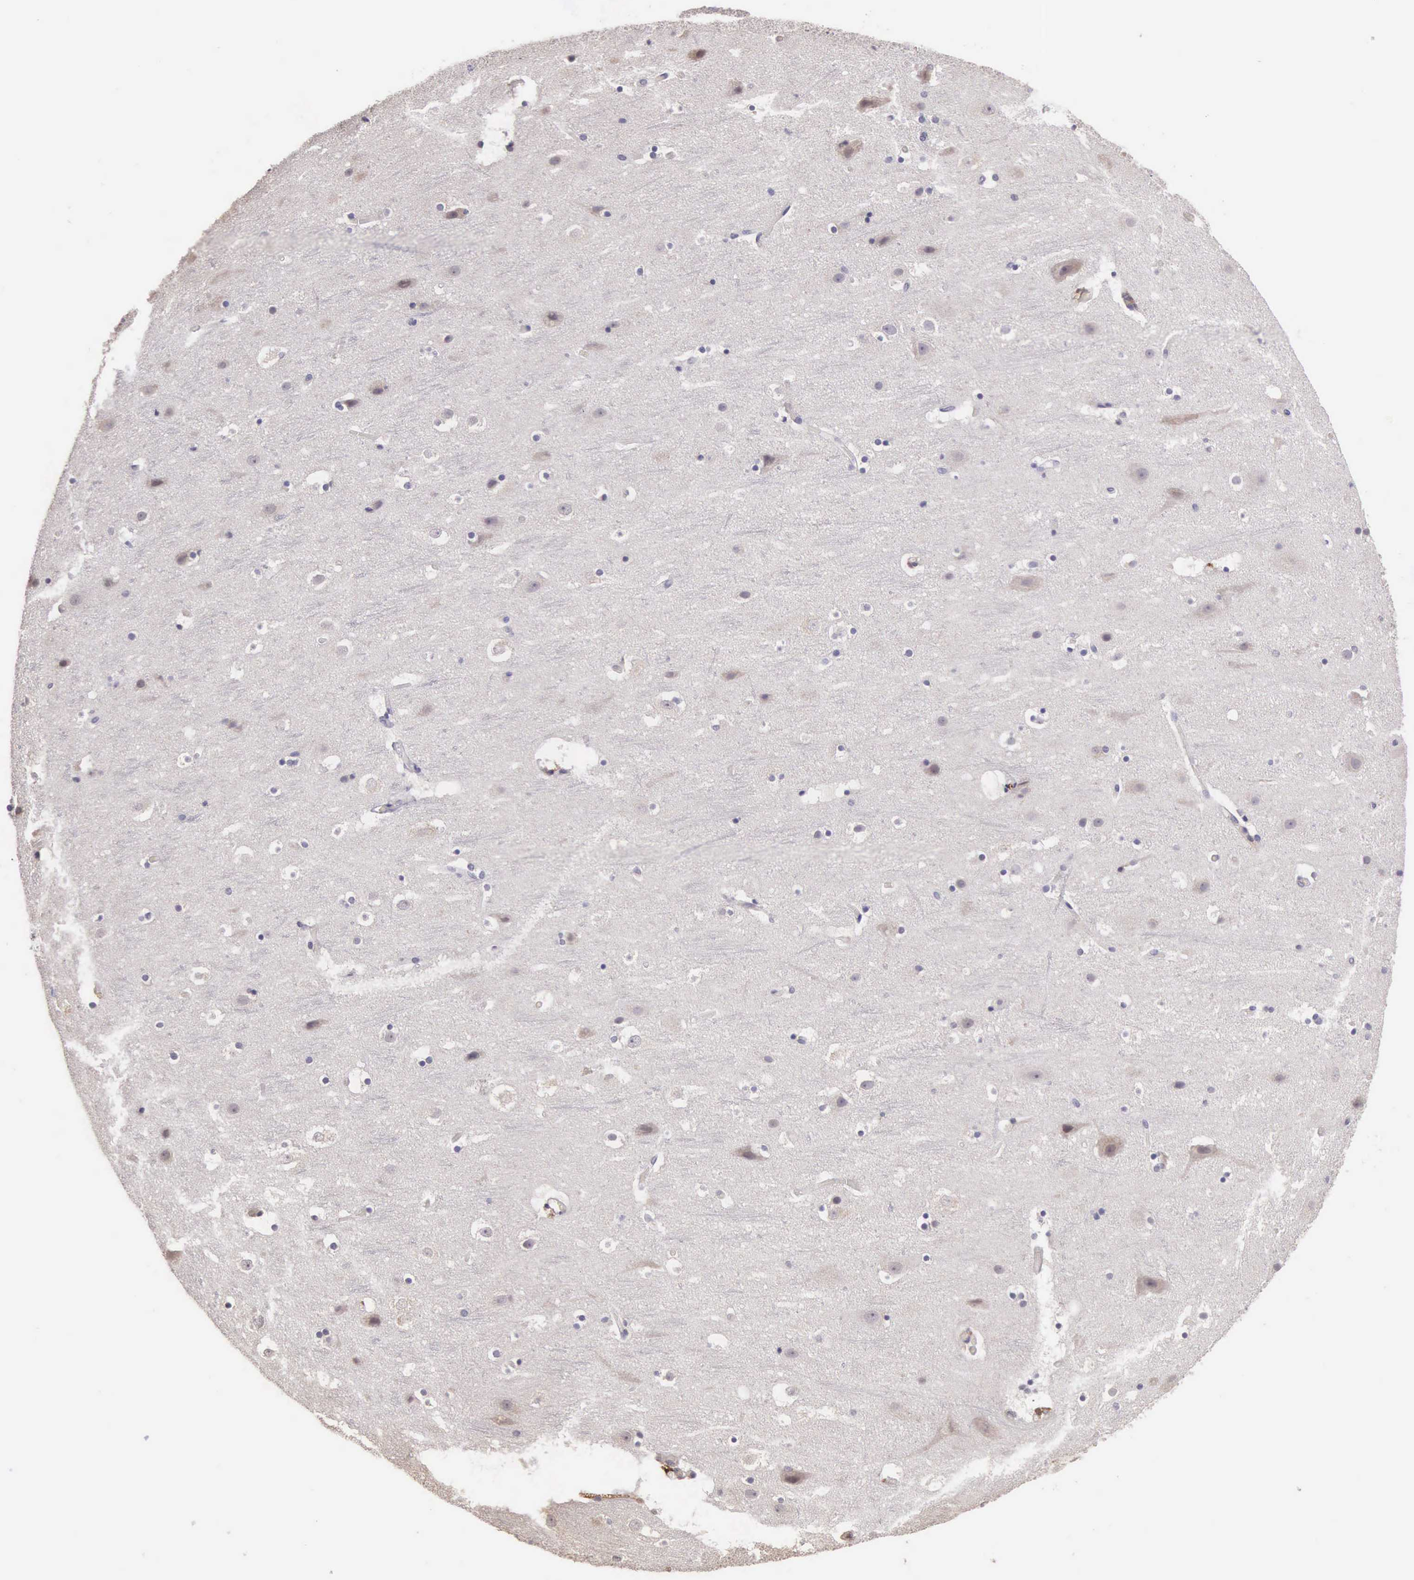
{"staining": {"intensity": "negative", "quantity": "none", "location": "none"}, "tissue": "cerebral cortex", "cell_type": "Endothelial cells", "image_type": "normal", "snomed": [{"axis": "morphology", "description": "Normal tissue, NOS"}, {"axis": "topography", "description": "Cerebral cortex"}], "caption": "Immunohistochemistry of normal human cerebral cortex demonstrates no expression in endothelial cells. (Stains: DAB IHC with hematoxylin counter stain, Microscopy: brightfield microscopy at high magnification).", "gene": "CDC45", "patient": {"sex": "male", "age": 45}}